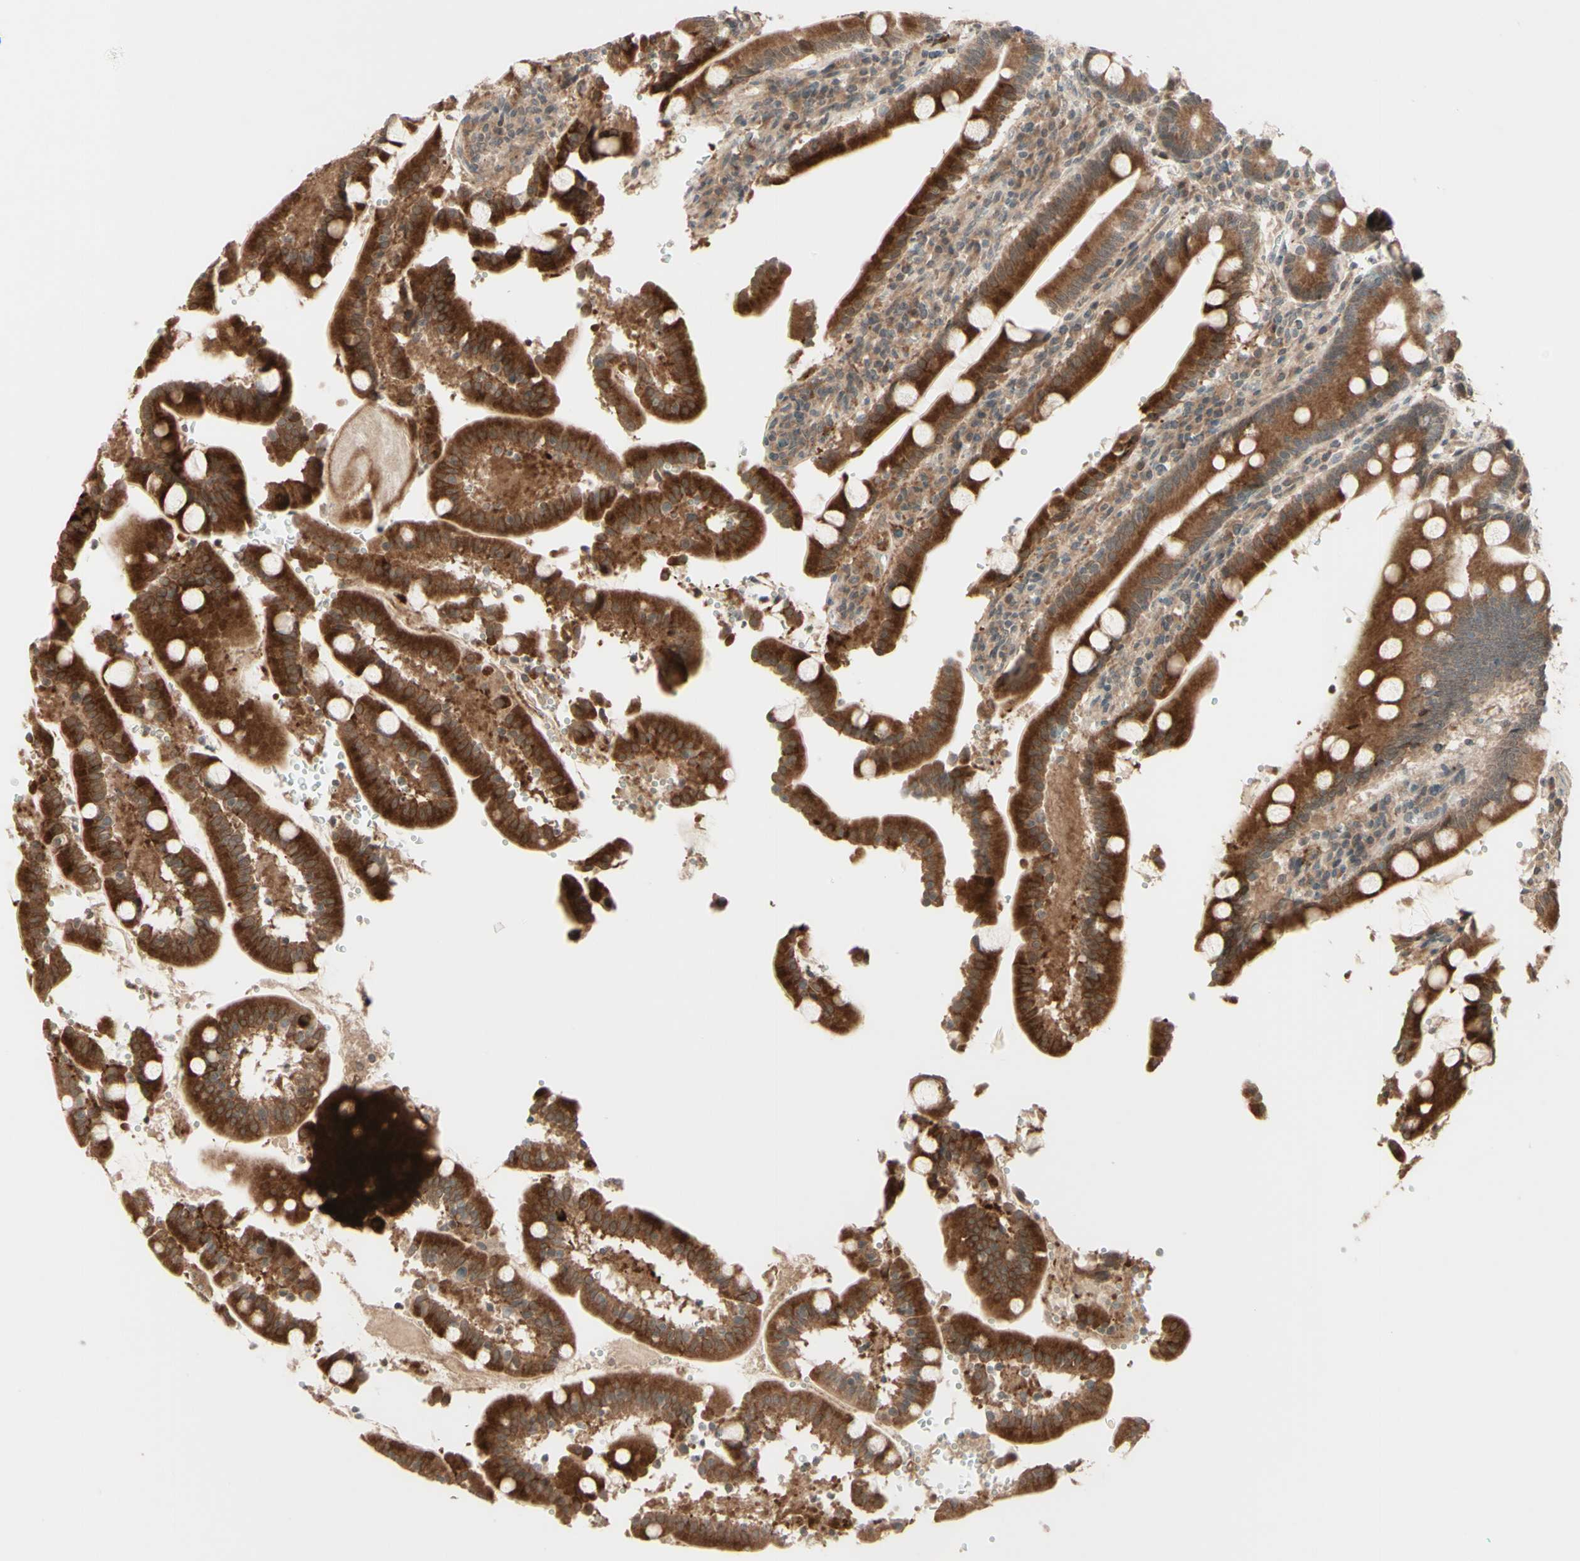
{"staining": {"intensity": "strong", "quantity": ">75%", "location": "cytoplasmic/membranous"}, "tissue": "duodenum", "cell_type": "Glandular cells", "image_type": "normal", "snomed": [{"axis": "morphology", "description": "Normal tissue, NOS"}, {"axis": "topography", "description": "Small intestine, NOS"}], "caption": "Immunohistochemical staining of benign duodenum displays >75% levels of strong cytoplasmic/membranous protein staining in about >75% of glandular cells.", "gene": "ZW10", "patient": {"sex": "female", "age": 71}}